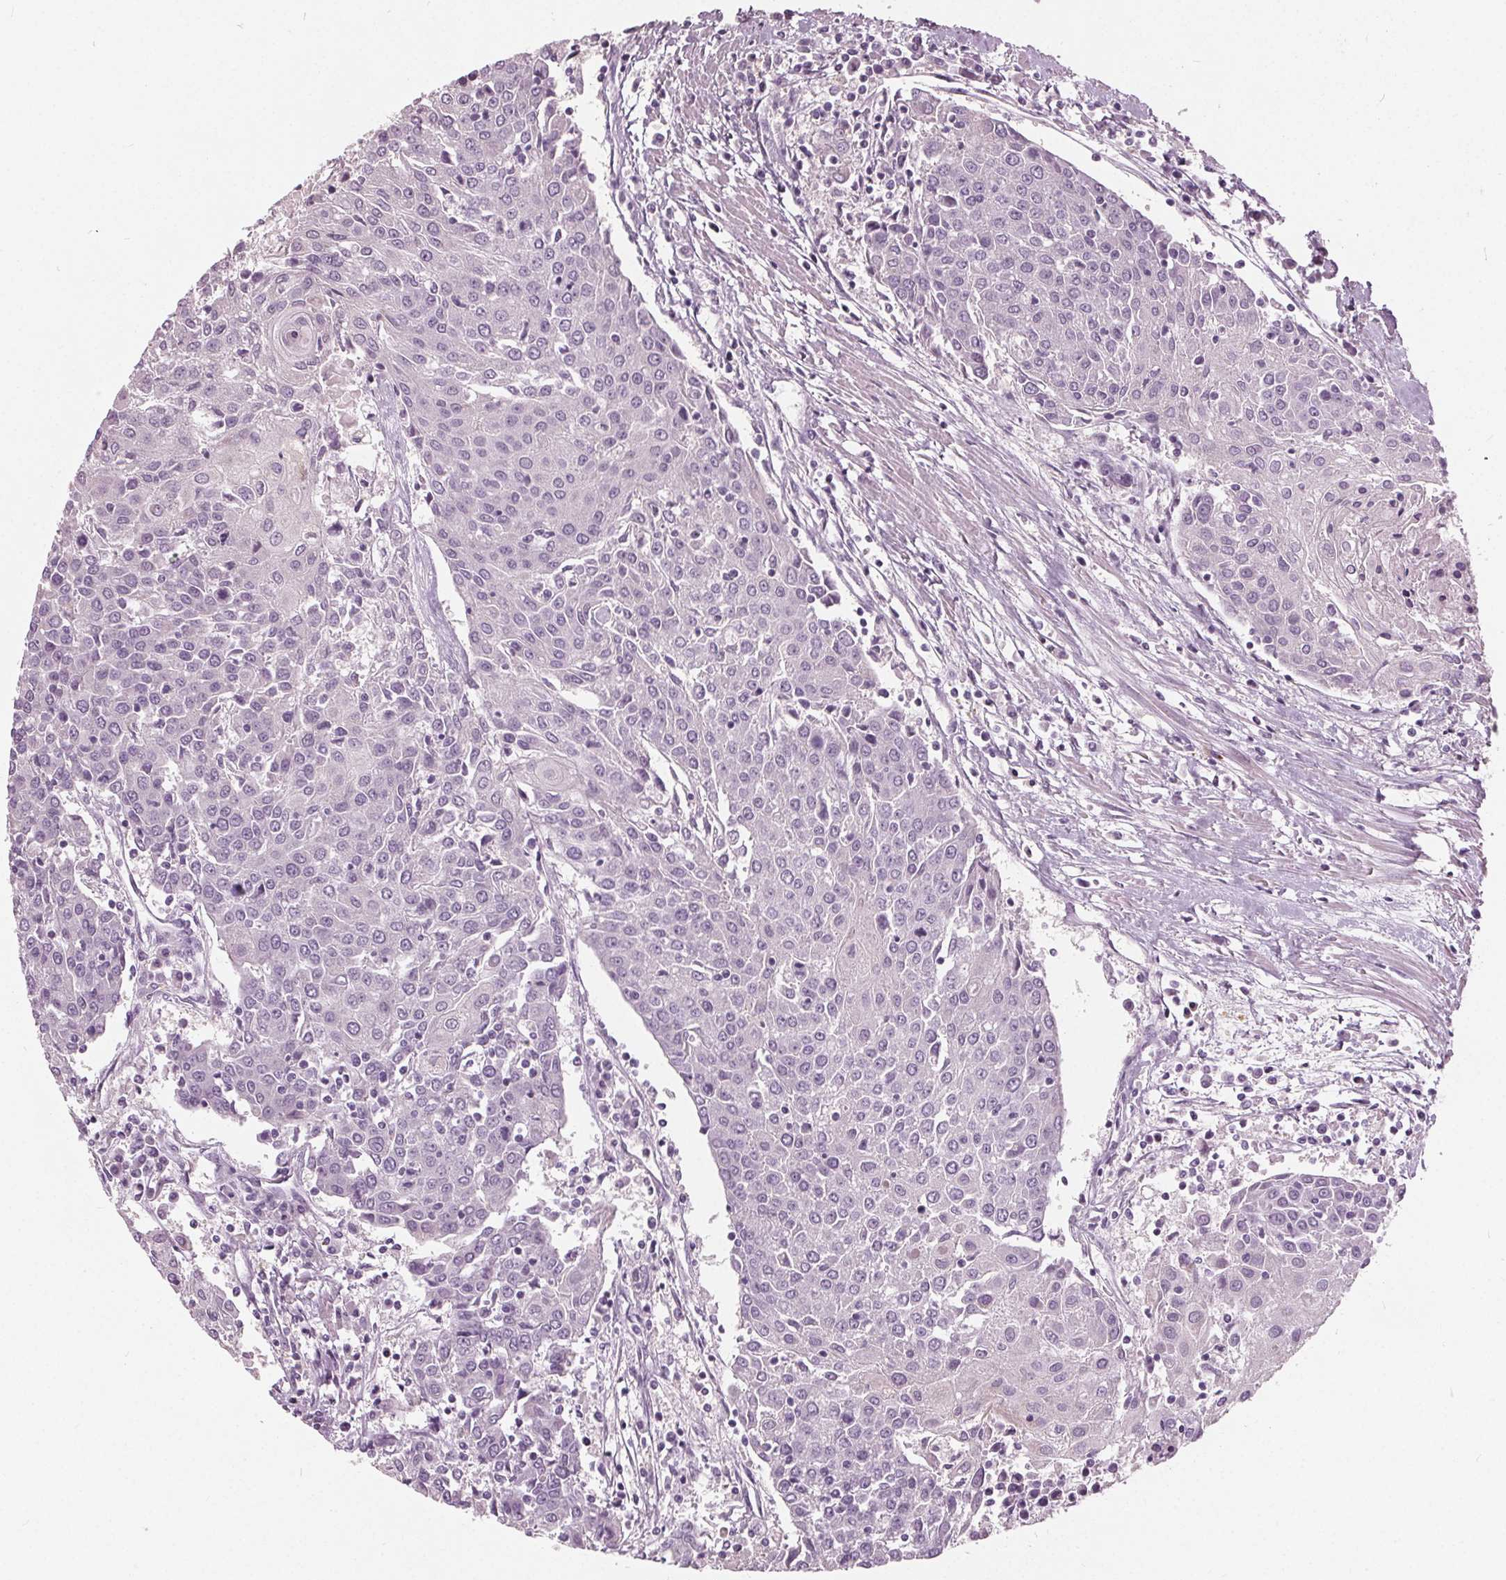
{"staining": {"intensity": "negative", "quantity": "none", "location": "none"}, "tissue": "urothelial cancer", "cell_type": "Tumor cells", "image_type": "cancer", "snomed": [{"axis": "morphology", "description": "Urothelial carcinoma, High grade"}, {"axis": "topography", "description": "Urinary bladder"}], "caption": "Immunohistochemistry (IHC) of urothelial cancer reveals no positivity in tumor cells.", "gene": "TKFC", "patient": {"sex": "female", "age": 85}}